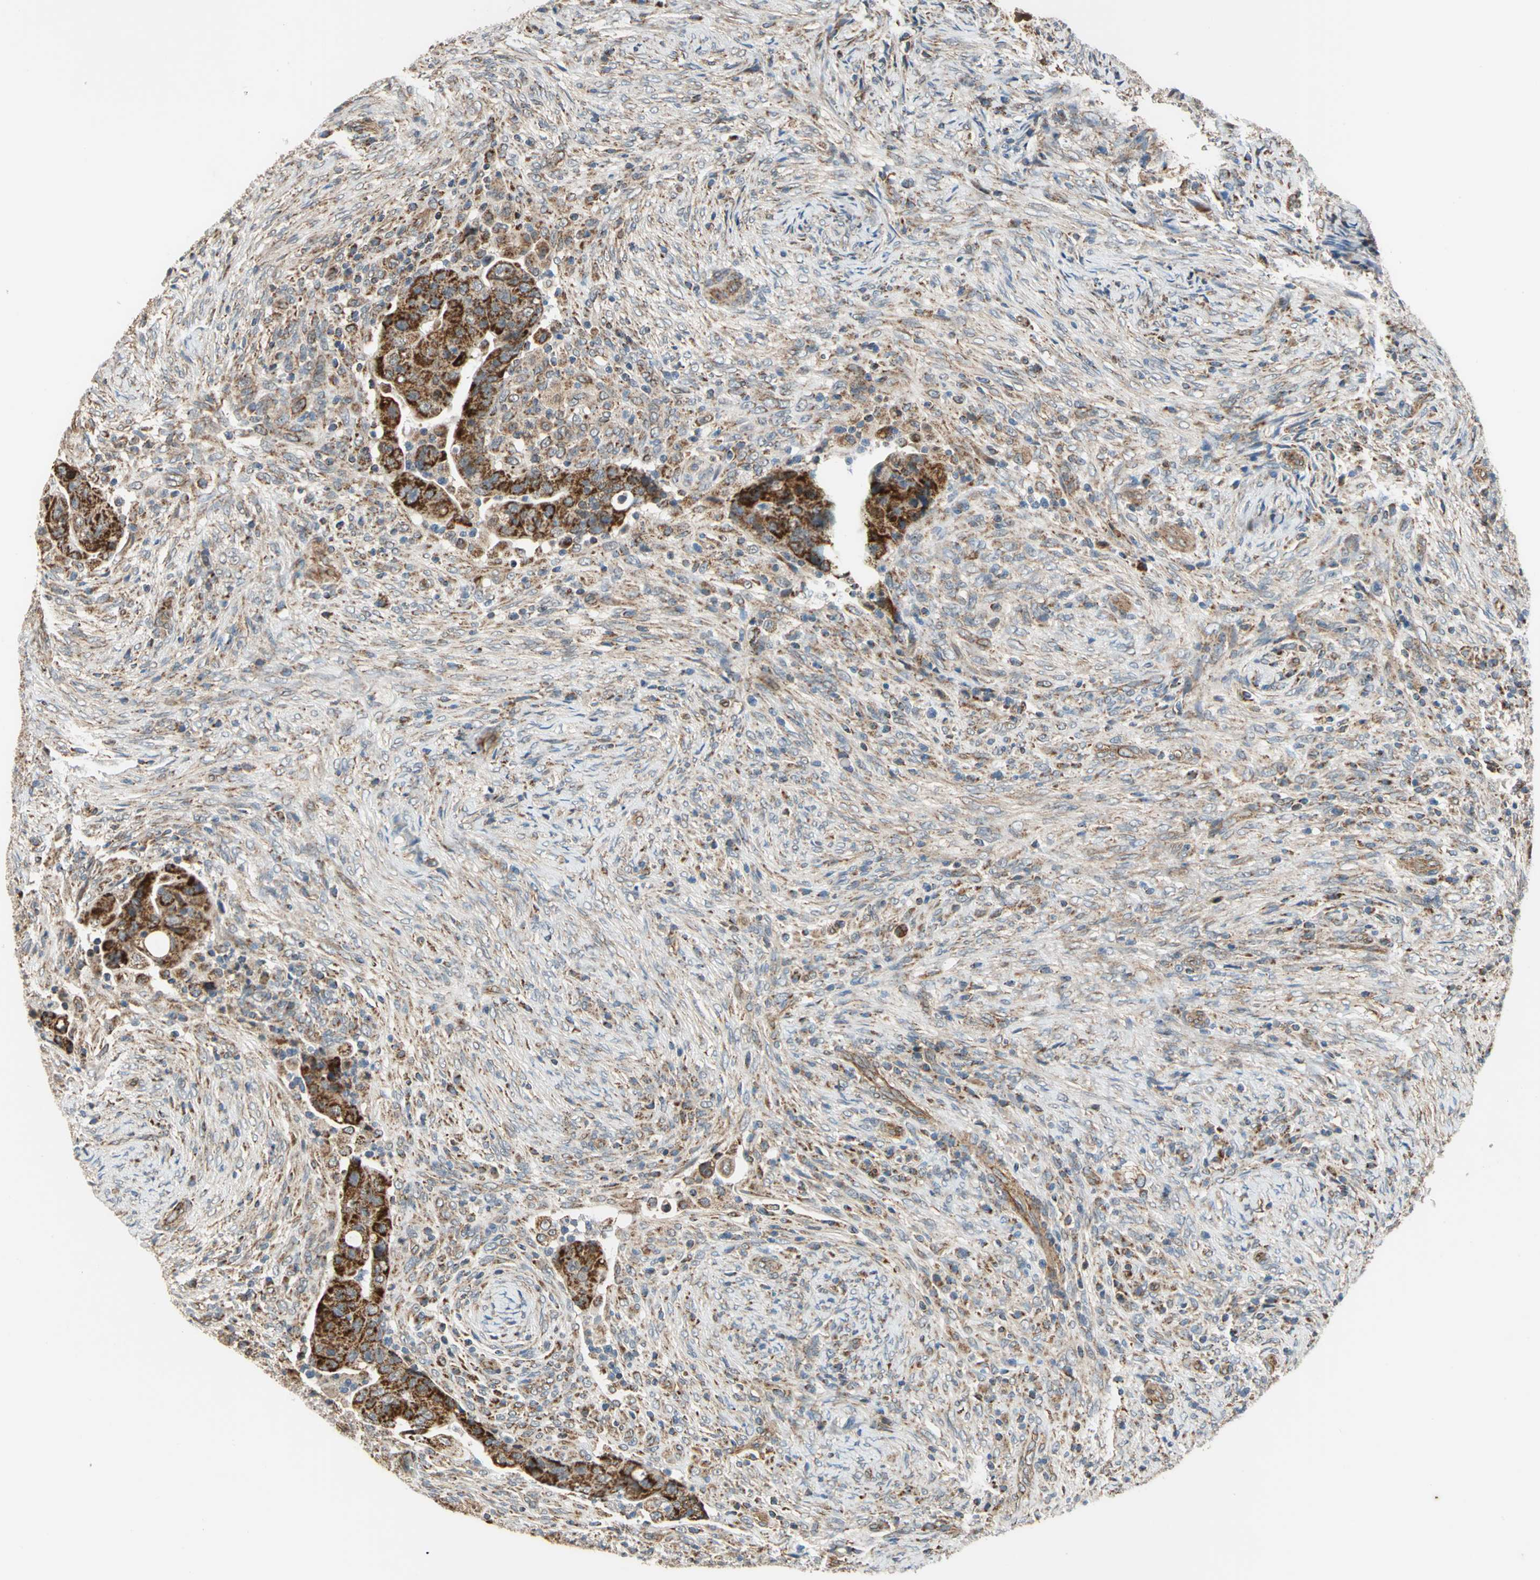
{"staining": {"intensity": "strong", "quantity": ">75%", "location": "cytoplasmic/membranous"}, "tissue": "colorectal cancer", "cell_type": "Tumor cells", "image_type": "cancer", "snomed": [{"axis": "morphology", "description": "Adenocarcinoma, NOS"}, {"axis": "topography", "description": "Rectum"}], "caption": "Immunohistochemistry (IHC) histopathology image of neoplastic tissue: human colorectal adenocarcinoma stained using IHC exhibits high levels of strong protein expression localized specifically in the cytoplasmic/membranous of tumor cells, appearing as a cytoplasmic/membranous brown color.", "gene": "MRPS22", "patient": {"sex": "female", "age": 71}}